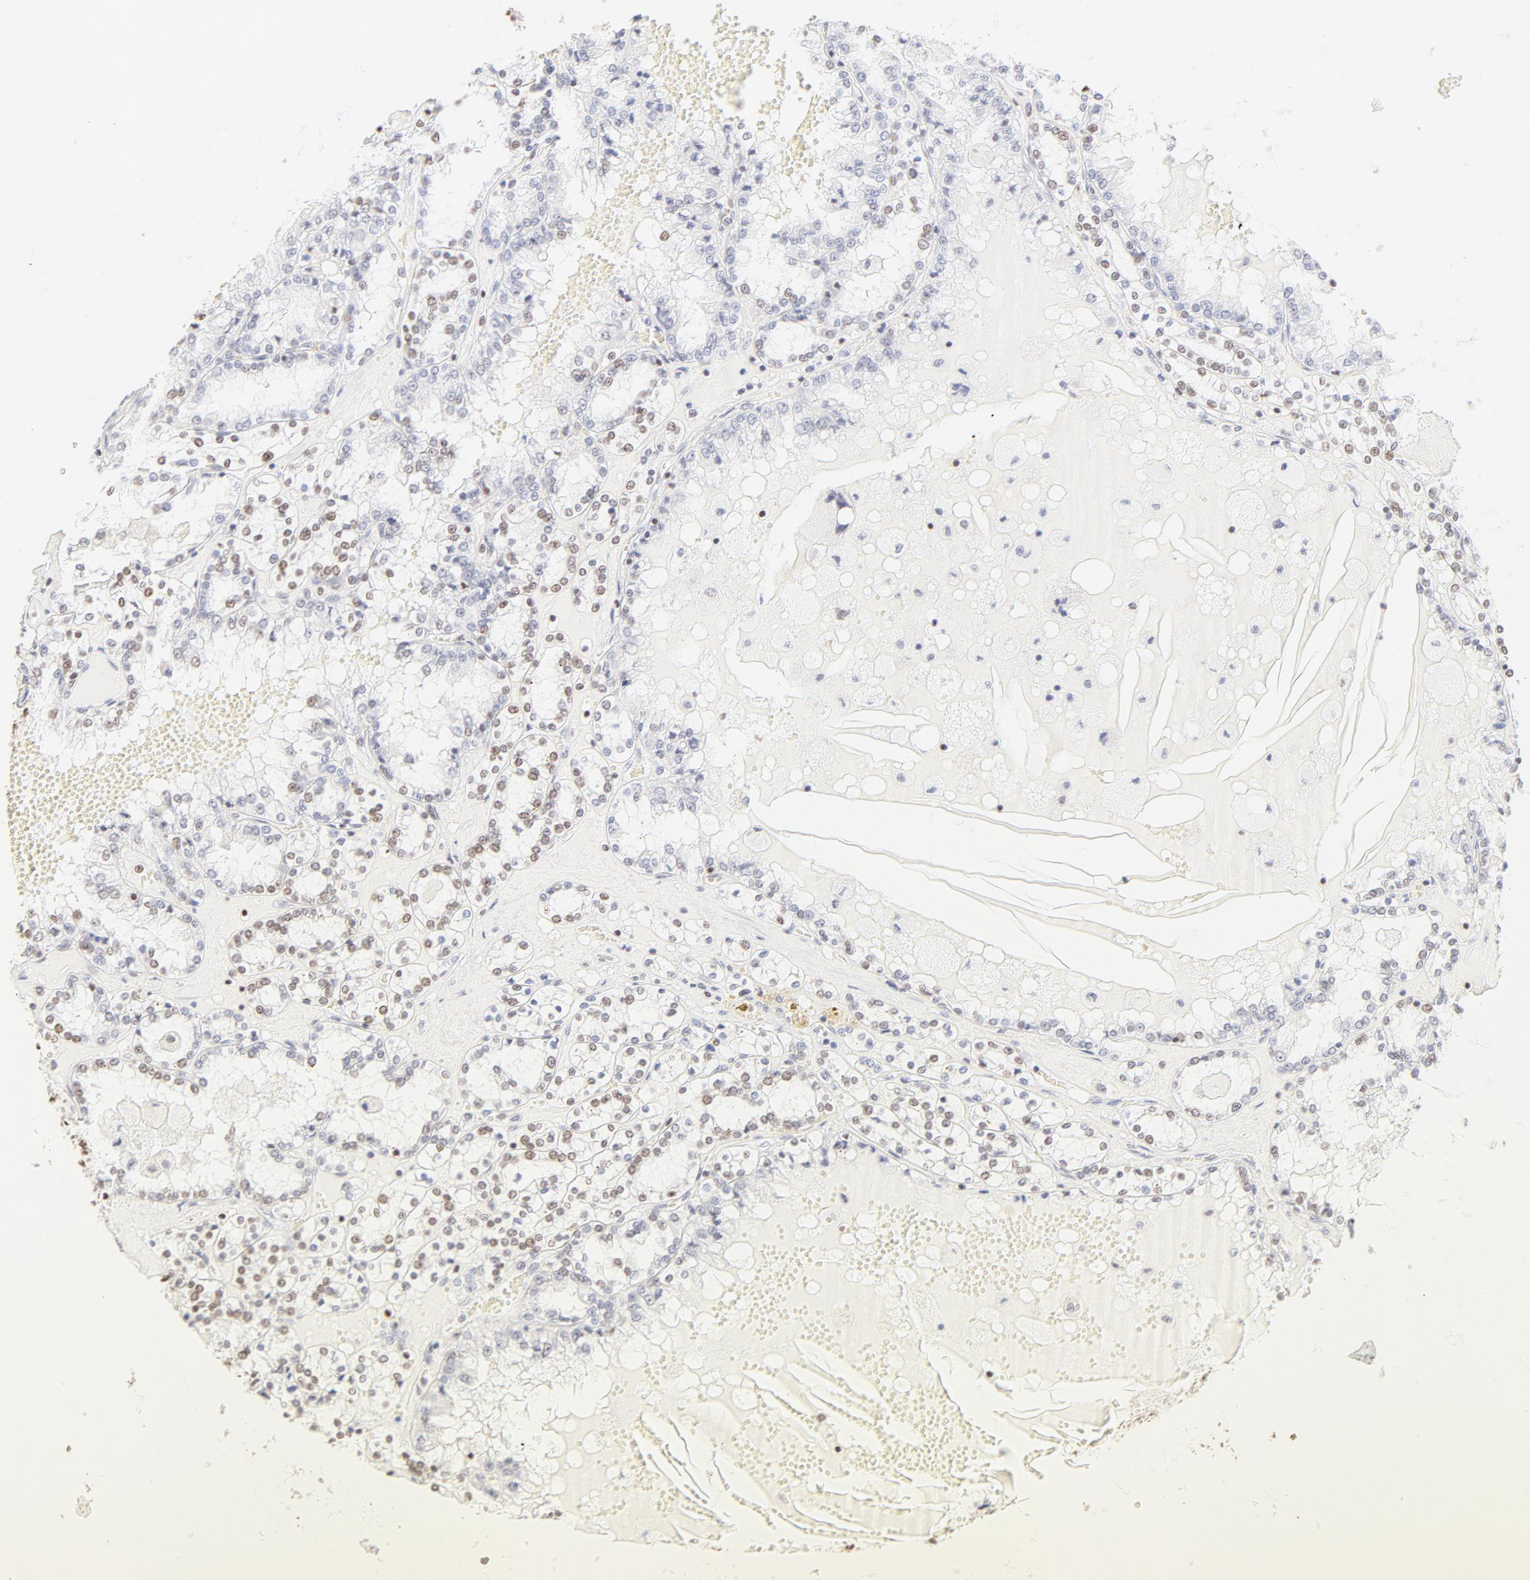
{"staining": {"intensity": "weak", "quantity": "<25%", "location": "nuclear"}, "tissue": "renal cancer", "cell_type": "Tumor cells", "image_type": "cancer", "snomed": [{"axis": "morphology", "description": "Adenocarcinoma, NOS"}, {"axis": "topography", "description": "Kidney"}], "caption": "Immunohistochemistry (IHC) of human renal cancer shows no positivity in tumor cells.", "gene": "ZNF540", "patient": {"sex": "female", "age": 56}}